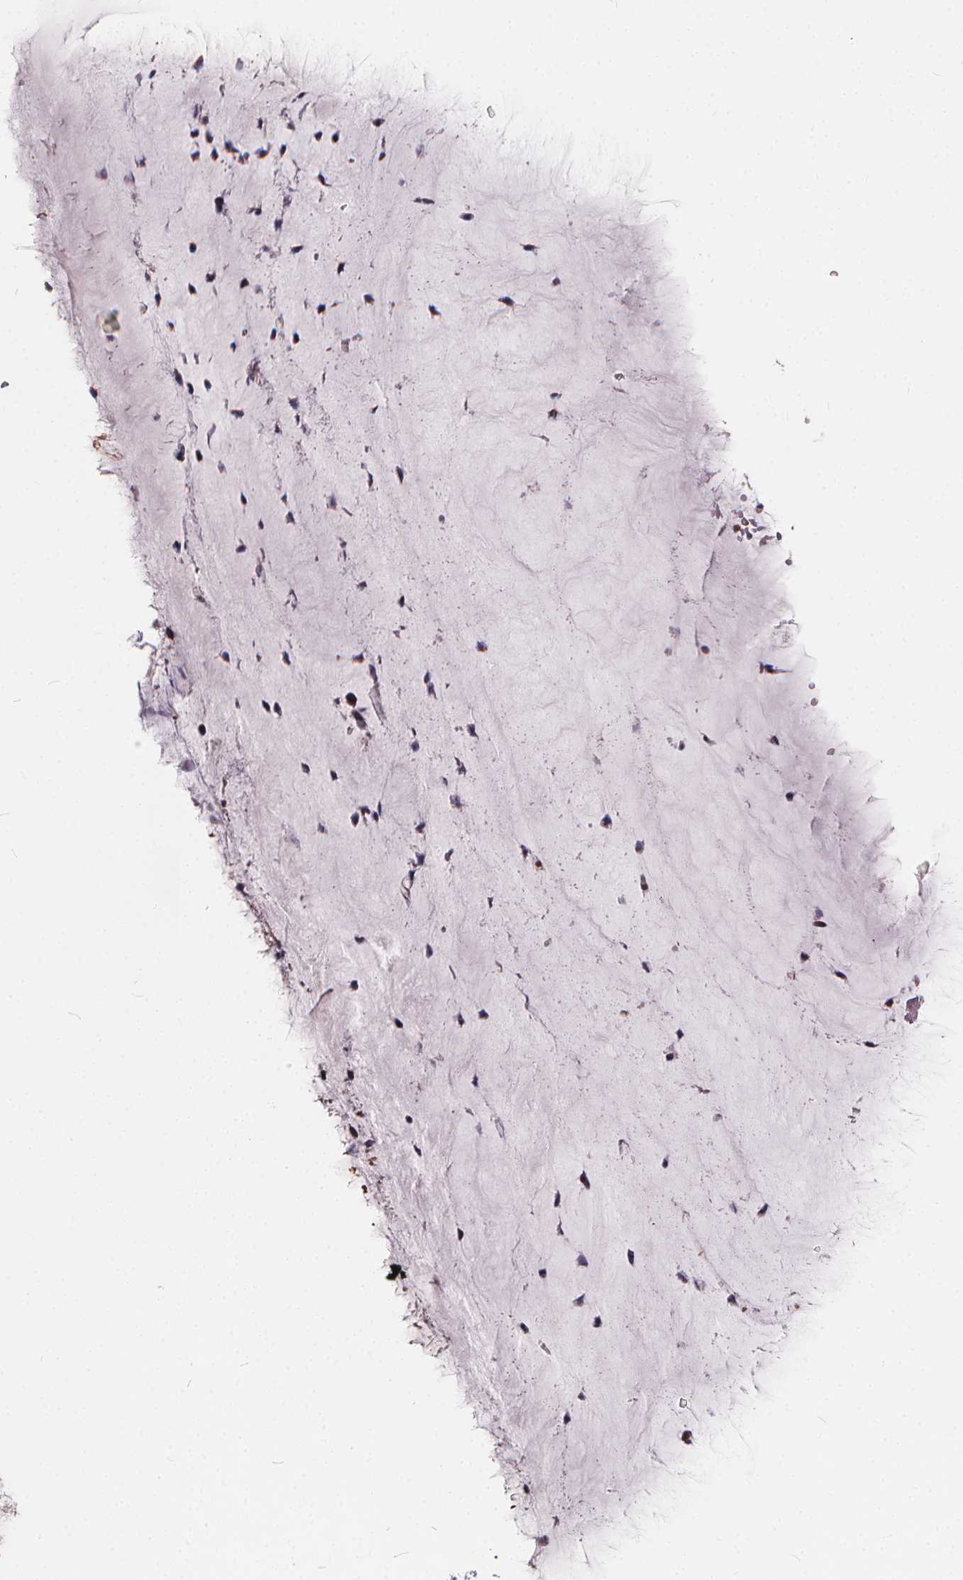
{"staining": {"intensity": "negative", "quantity": "none", "location": "none"}, "tissue": "cervix", "cell_type": "Glandular cells", "image_type": "normal", "snomed": [{"axis": "morphology", "description": "Normal tissue, NOS"}, {"axis": "topography", "description": "Cervix"}], "caption": "There is no significant positivity in glandular cells of cervix.", "gene": "SPEF2", "patient": {"sex": "female", "age": 37}}